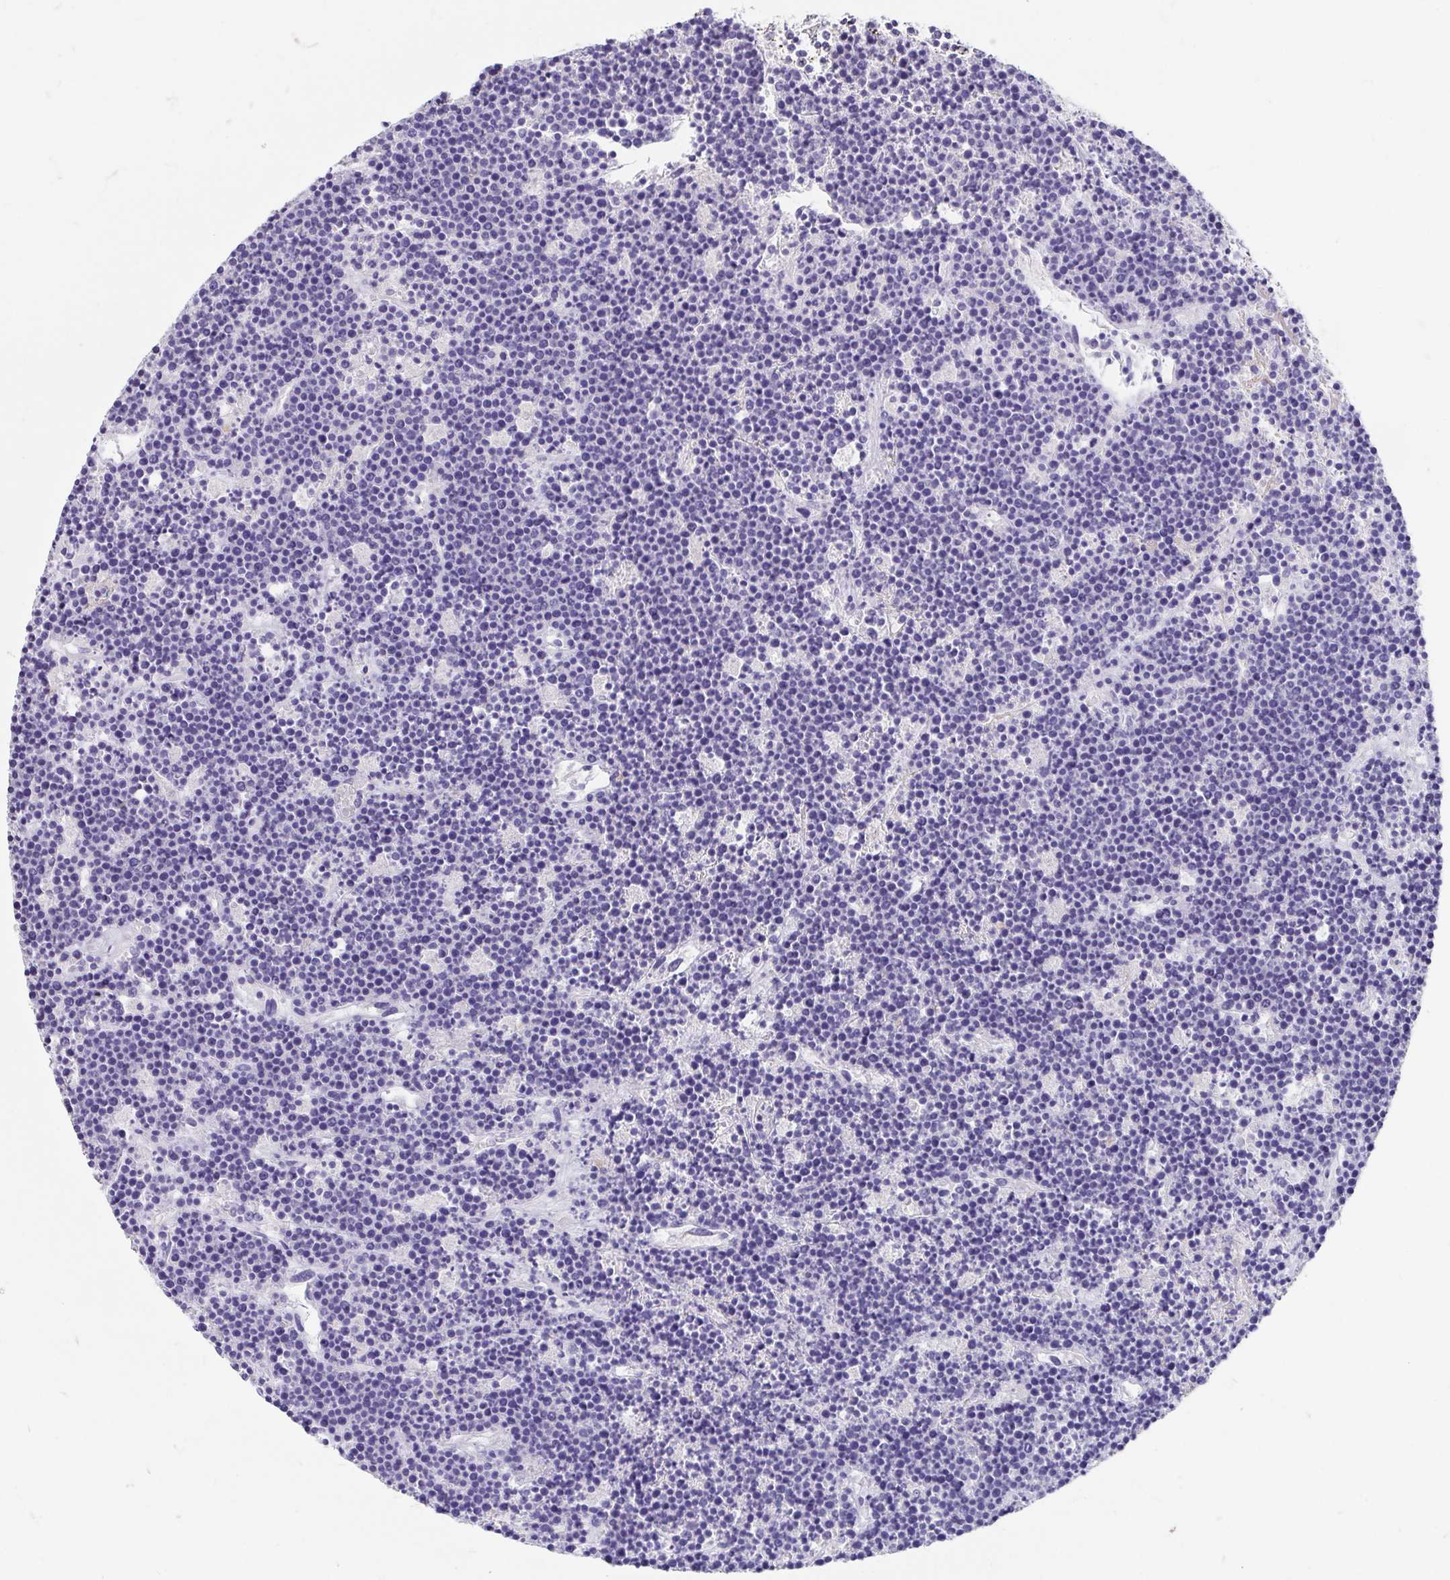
{"staining": {"intensity": "negative", "quantity": "none", "location": "none"}, "tissue": "lymphoma", "cell_type": "Tumor cells", "image_type": "cancer", "snomed": [{"axis": "morphology", "description": "Malignant lymphoma, non-Hodgkin's type, High grade"}, {"axis": "topography", "description": "Ovary"}], "caption": "Immunohistochemical staining of human lymphoma reveals no significant expression in tumor cells.", "gene": "FABP3", "patient": {"sex": "female", "age": 56}}